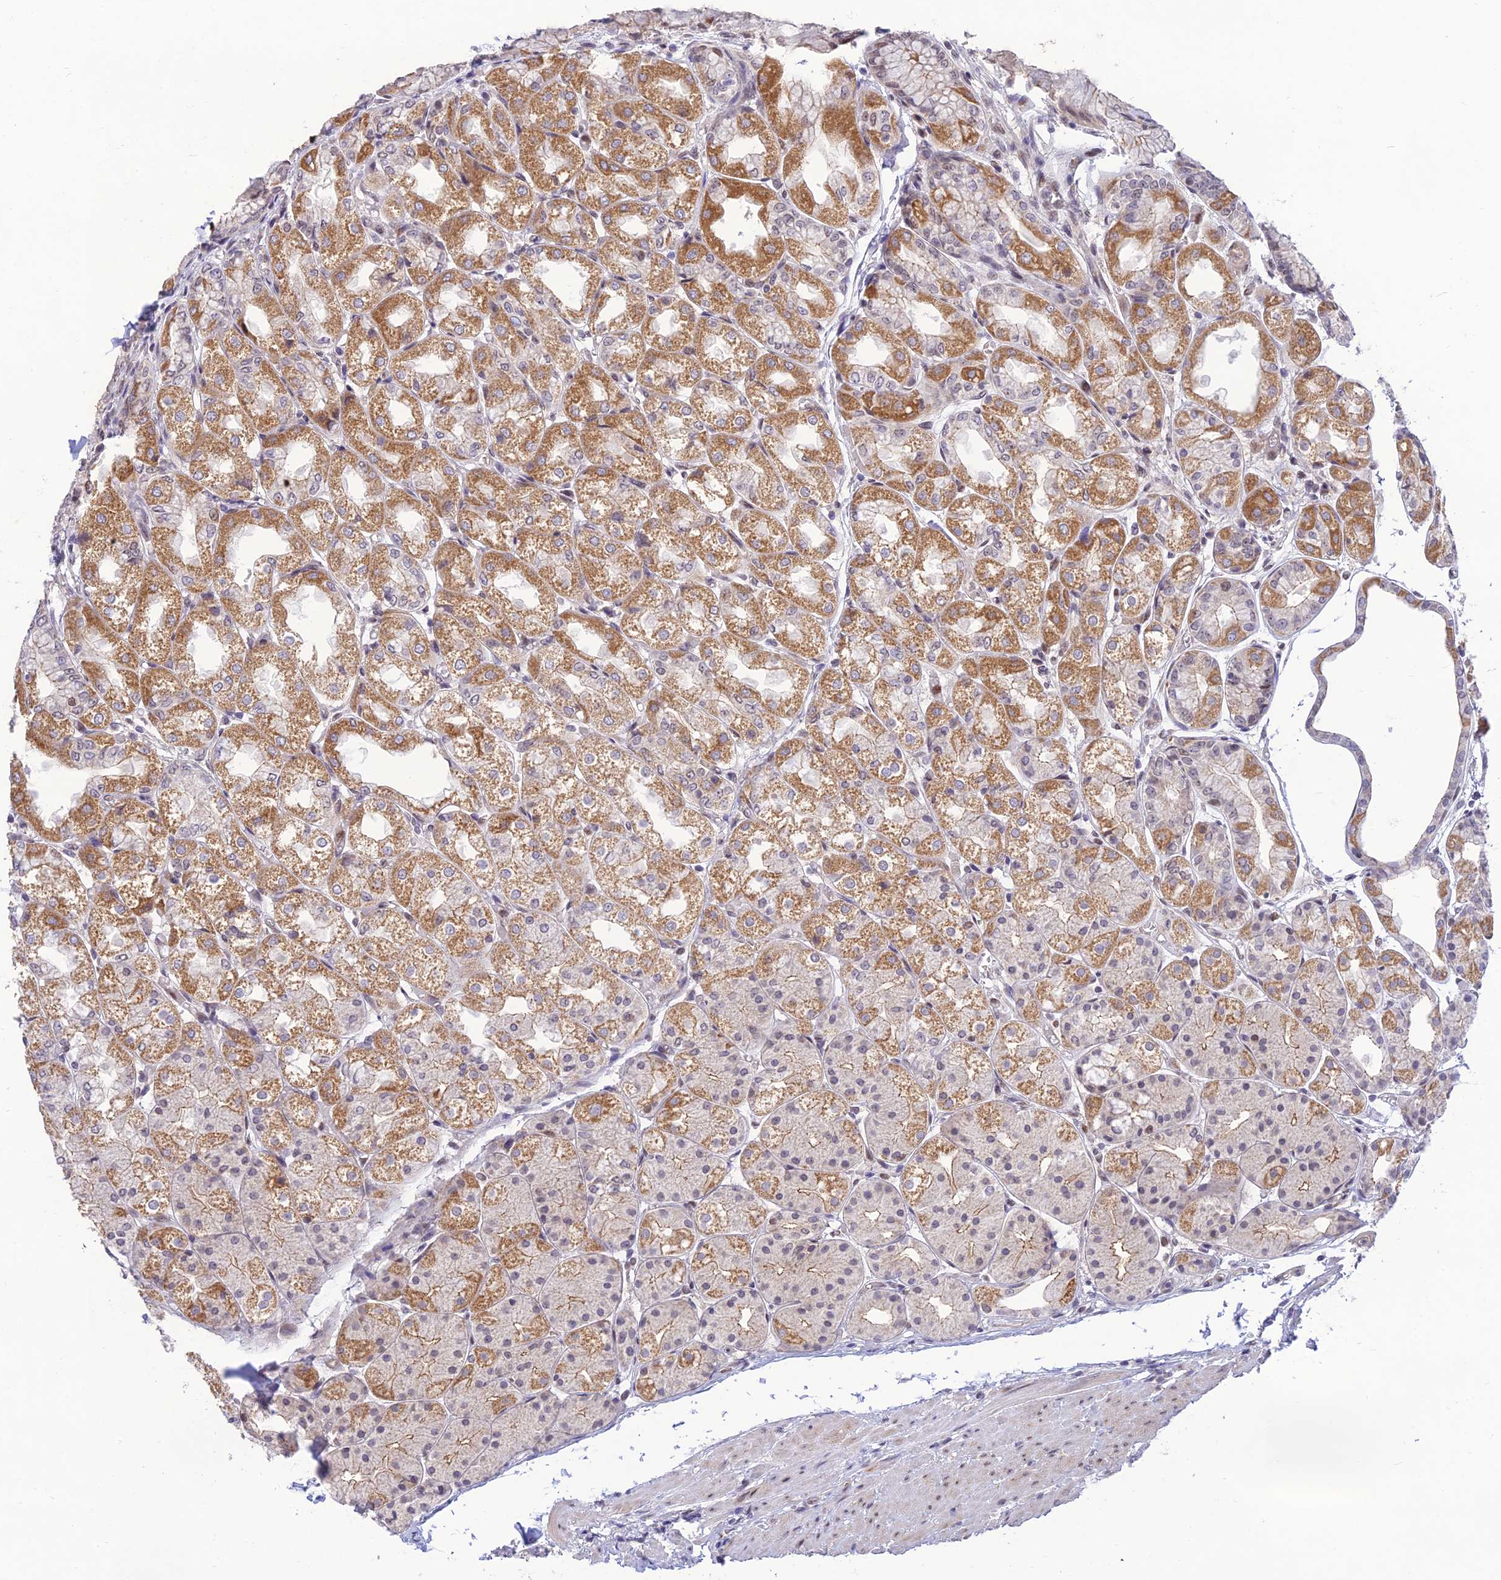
{"staining": {"intensity": "moderate", "quantity": ">75%", "location": "cytoplasmic/membranous,nuclear"}, "tissue": "stomach", "cell_type": "Glandular cells", "image_type": "normal", "snomed": [{"axis": "morphology", "description": "Normal tissue, NOS"}, {"axis": "topography", "description": "Stomach, upper"}], "caption": "Stomach stained for a protein demonstrates moderate cytoplasmic/membranous,nuclear positivity in glandular cells. (Brightfield microscopy of DAB IHC at high magnification).", "gene": "MICOS13", "patient": {"sex": "male", "age": 72}}